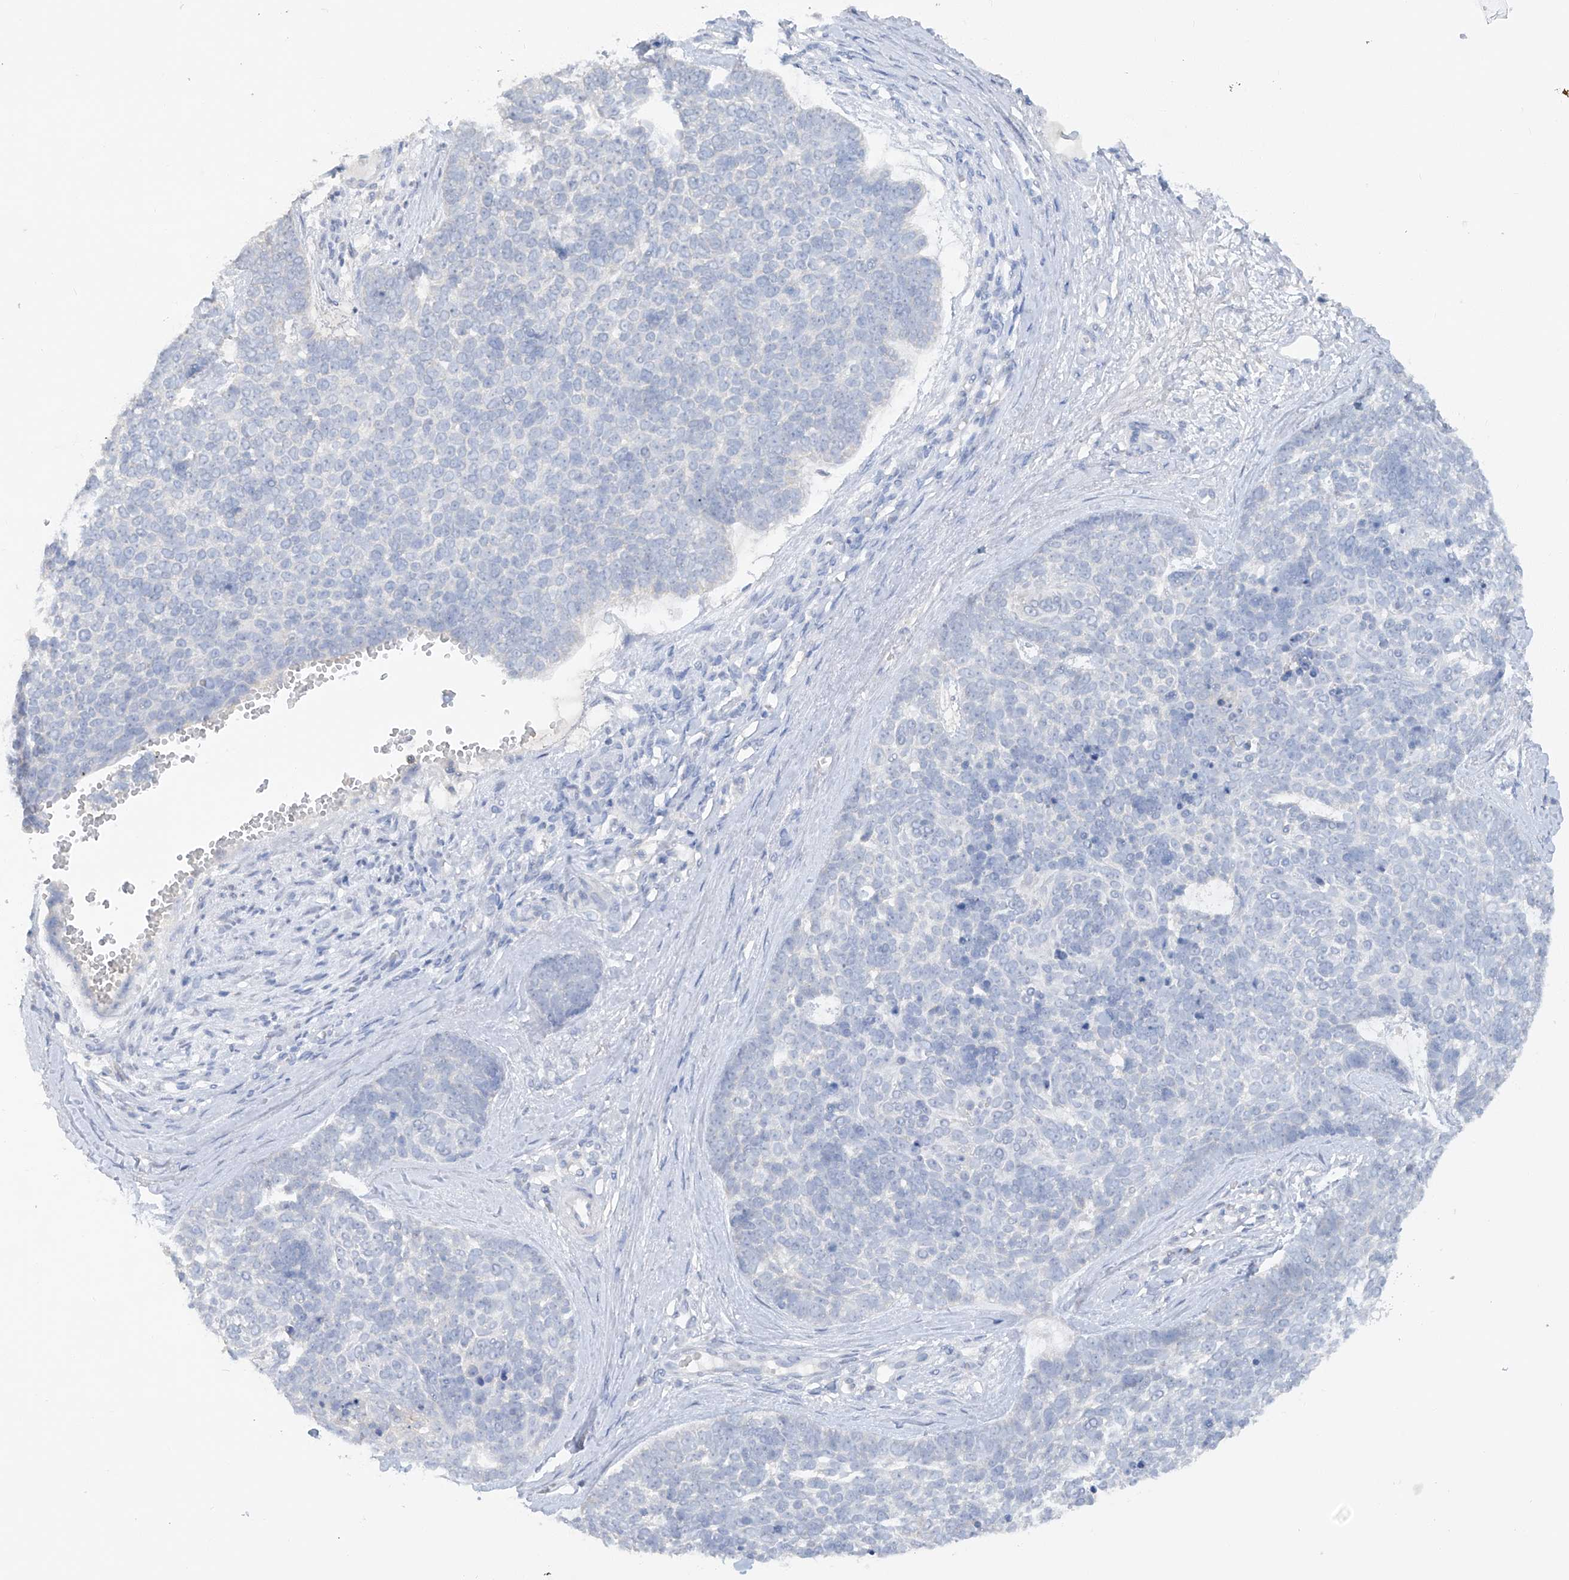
{"staining": {"intensity": "negative", "quantity": "none", "location": "none"}, "tissue": "skin cancer", "cell_type": "Tumor cells", "image_type": "cancer", "snomed": [{"axis": "morphology", "description": "Basal cell carcinoma"}, {"axis": "topography", "description": "Skin"}], "caption": "This micrograph is of skin cancer stained with immunohistochemistry to label a protein in brown with the nuclei are counter-stained blue. There is no expression in tumor cells.", "gene": "HAS3", "patient": {"sex": "female", "age": 81}}